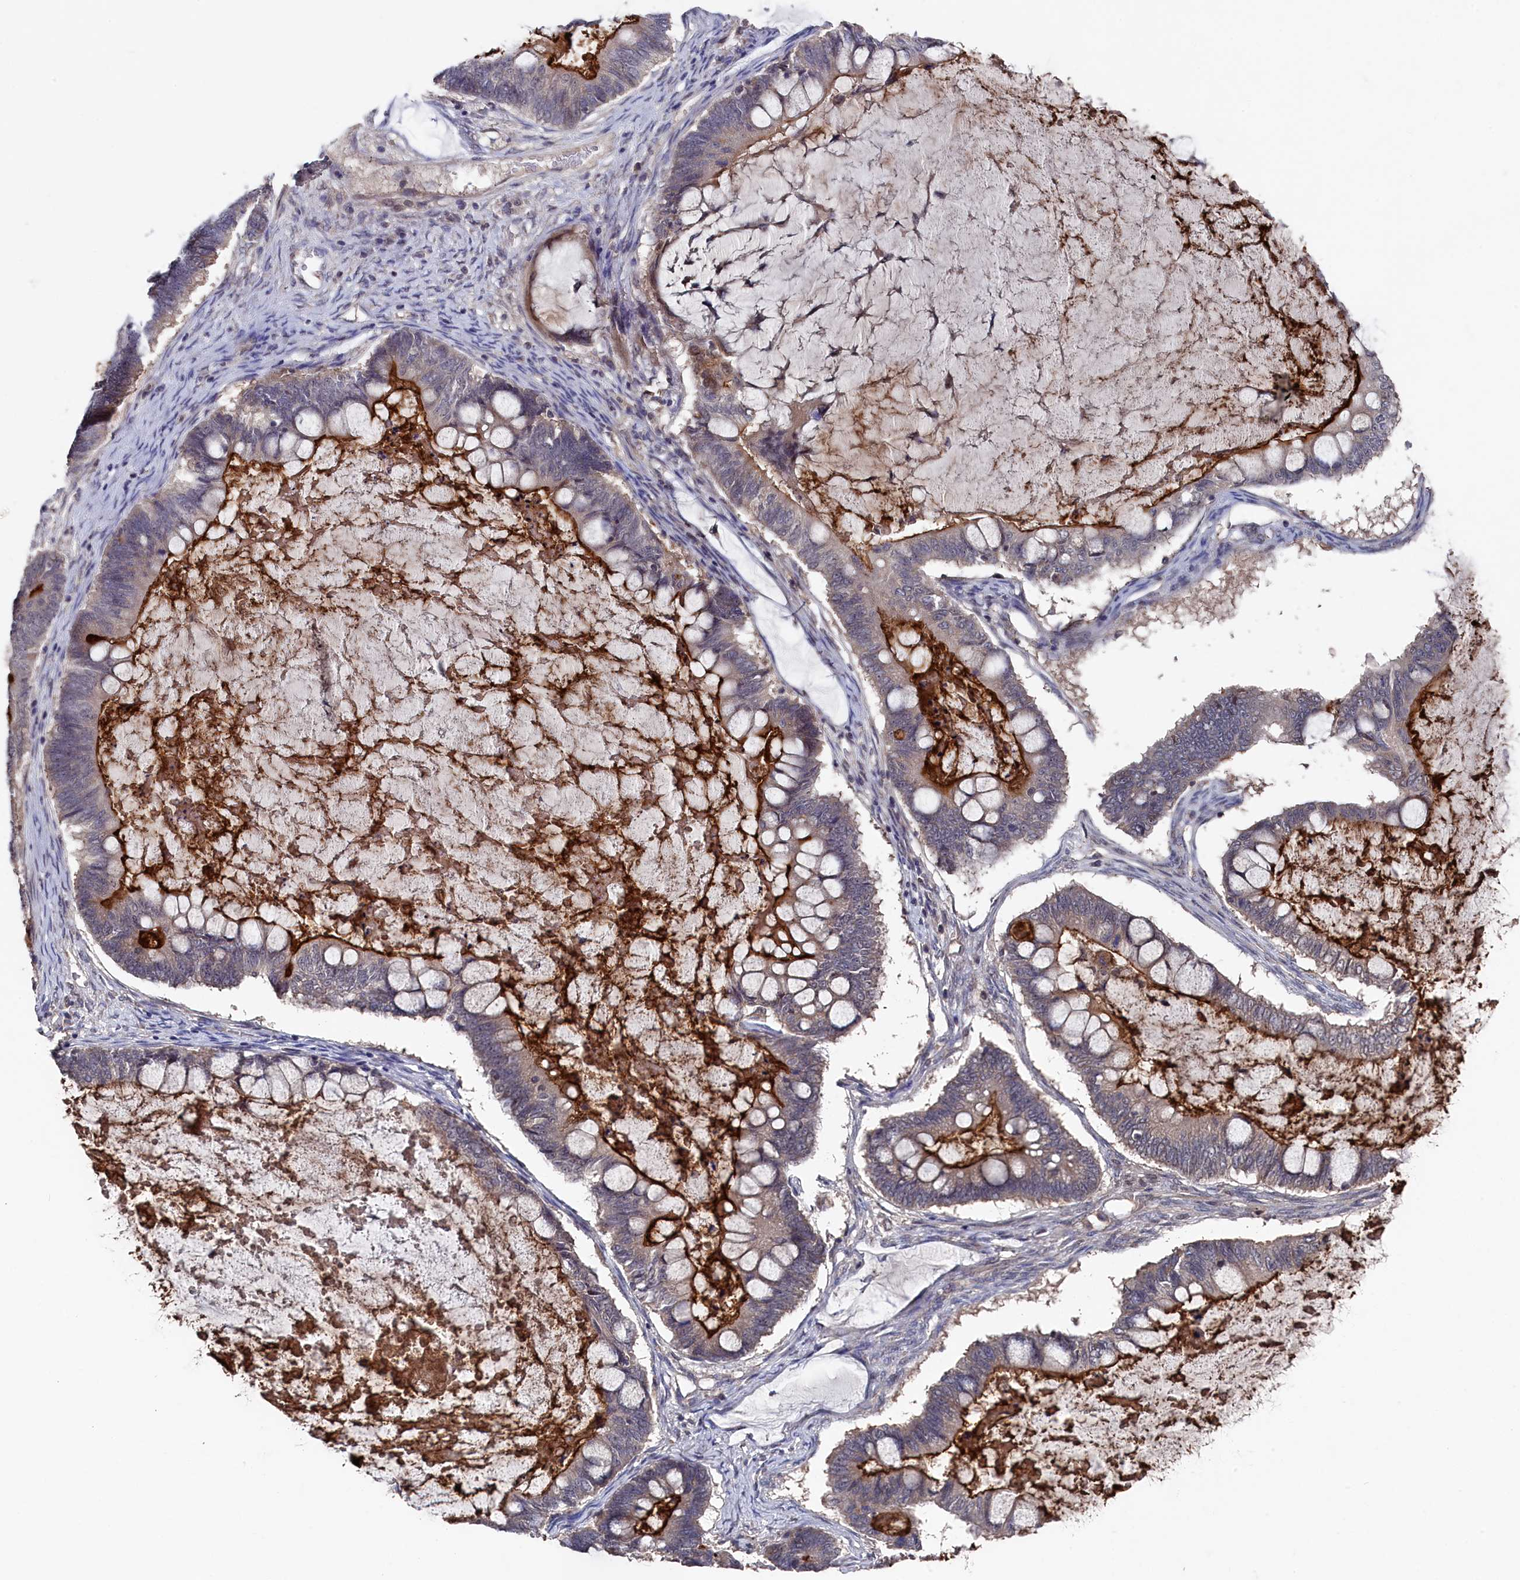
{"staining": {"intensity": "strong", "quantity": "<25%", "location": "cytoplasmic/membranous"}, "tissue": "ovarian cancer", "cell_type": "Tumor cells", "image_type": "cancer", "snomed": [{"axis": "morphology", "description": "Cystadenocarcinoma, mucinous, NOS"}, {"axis": "topography", "description": "Ovary"}], "caption": "Protein staining demonstrates strong cytoplasmic/membranous staining in approximately <25% of tumor cells in ovarian cancer. (DAB (3,3'-diaminobenzidine) = brown stain, brightfield microscopy at high magnification).", "gene": "TMC5", "patient": {"sex": "female", "age": 61}}